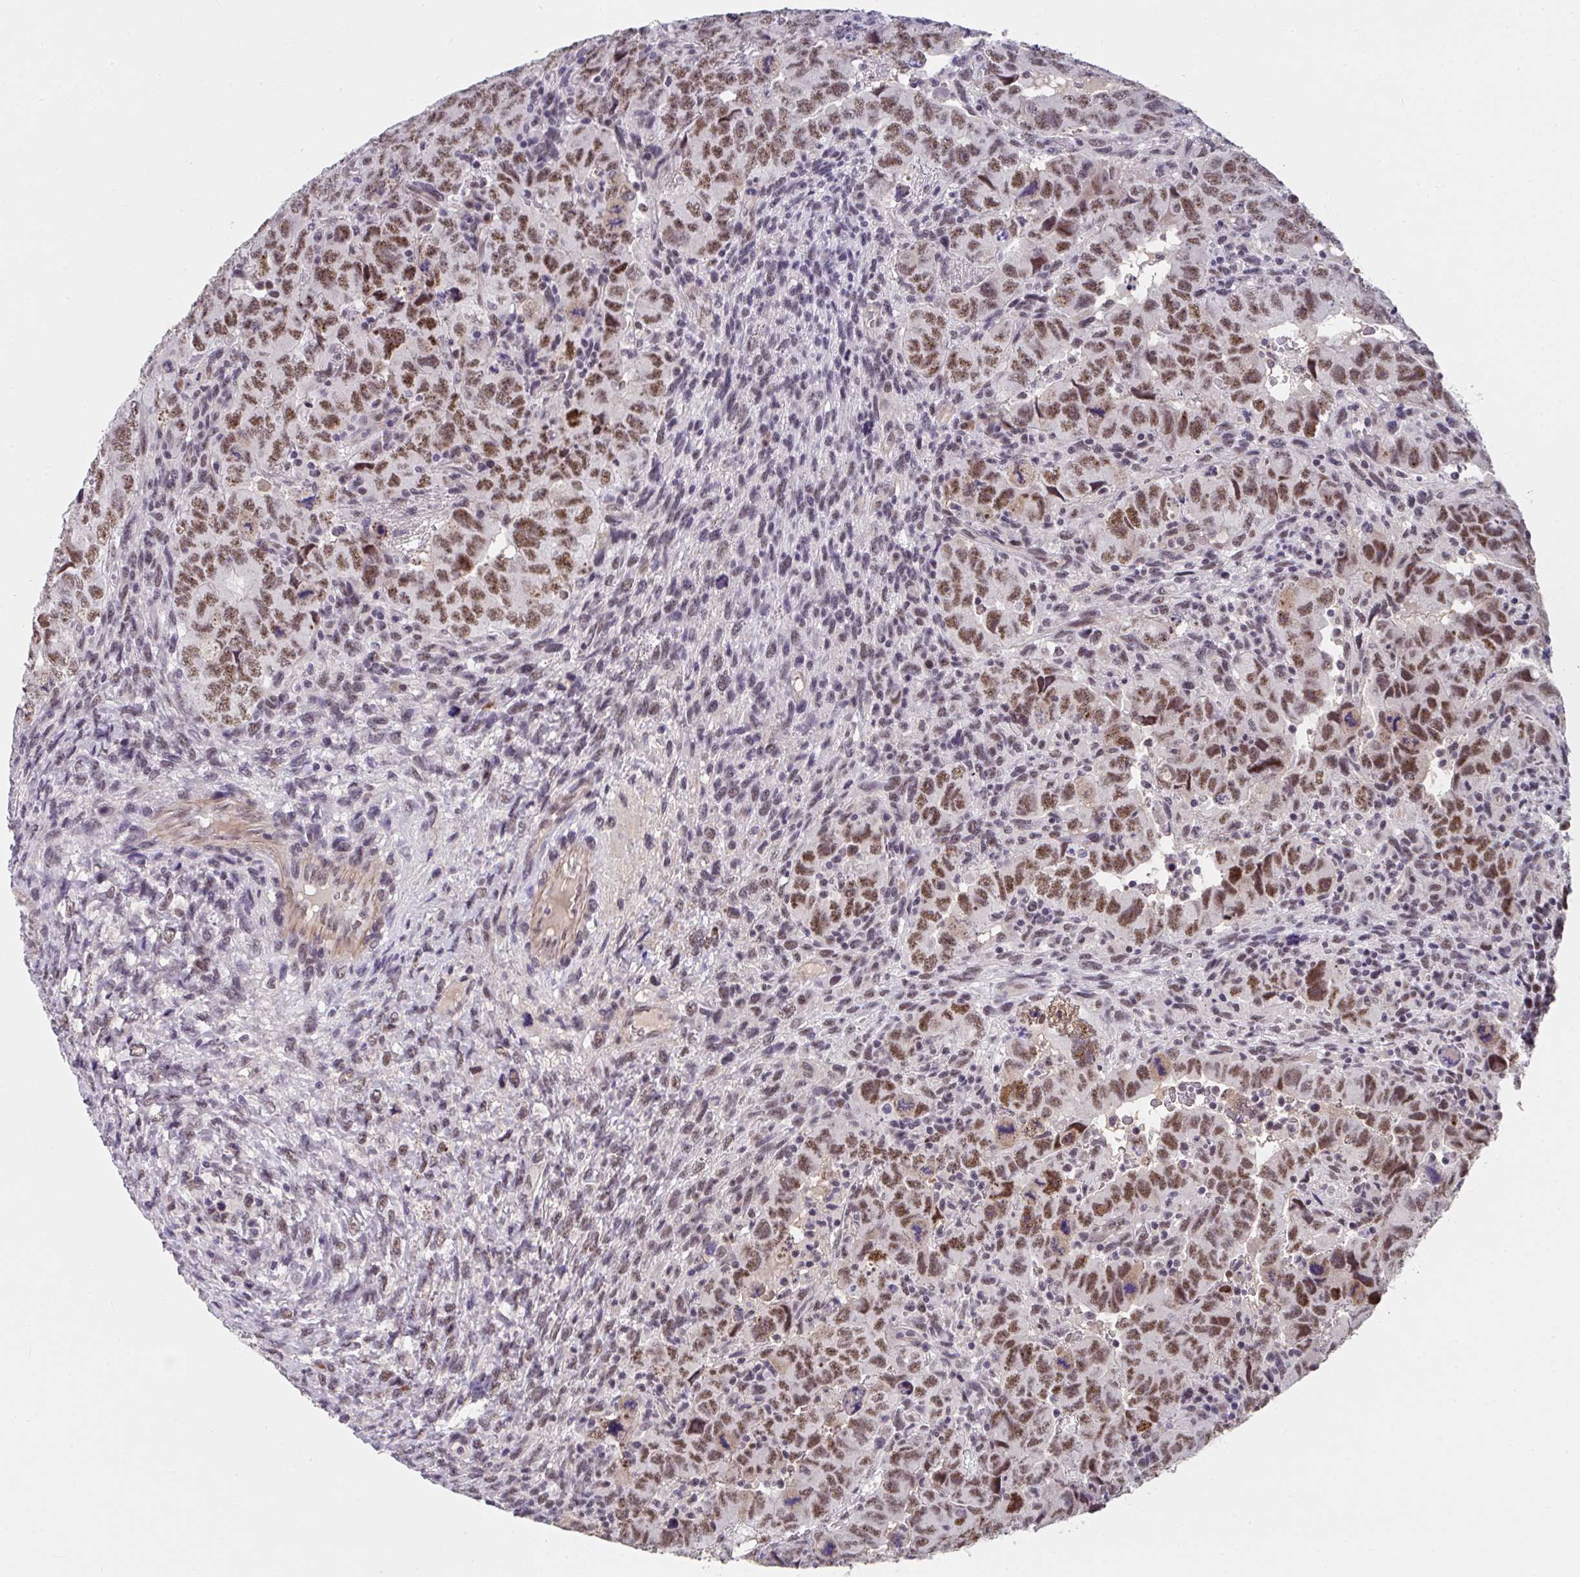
{"staining": {"intensity": "moderate", "quantity": ">75%", "location": "nuclear"}, "tissue": "testis cancer", "cell_type": "Tumor cells", "image_type": "cancer", "snomed": [{"axis": "morphology", "description": "Carcinoma, Embryonal, NOS"}, {"axis": "topography", "description": "Testis"}], "caption": "A micrograph of embryonal carcinoma (testis) stained for a protein shows moderate nuclear brown staining in tumor cells.", "gene": "RBBP6", "patient": {"sex": "male", "age": 24}}